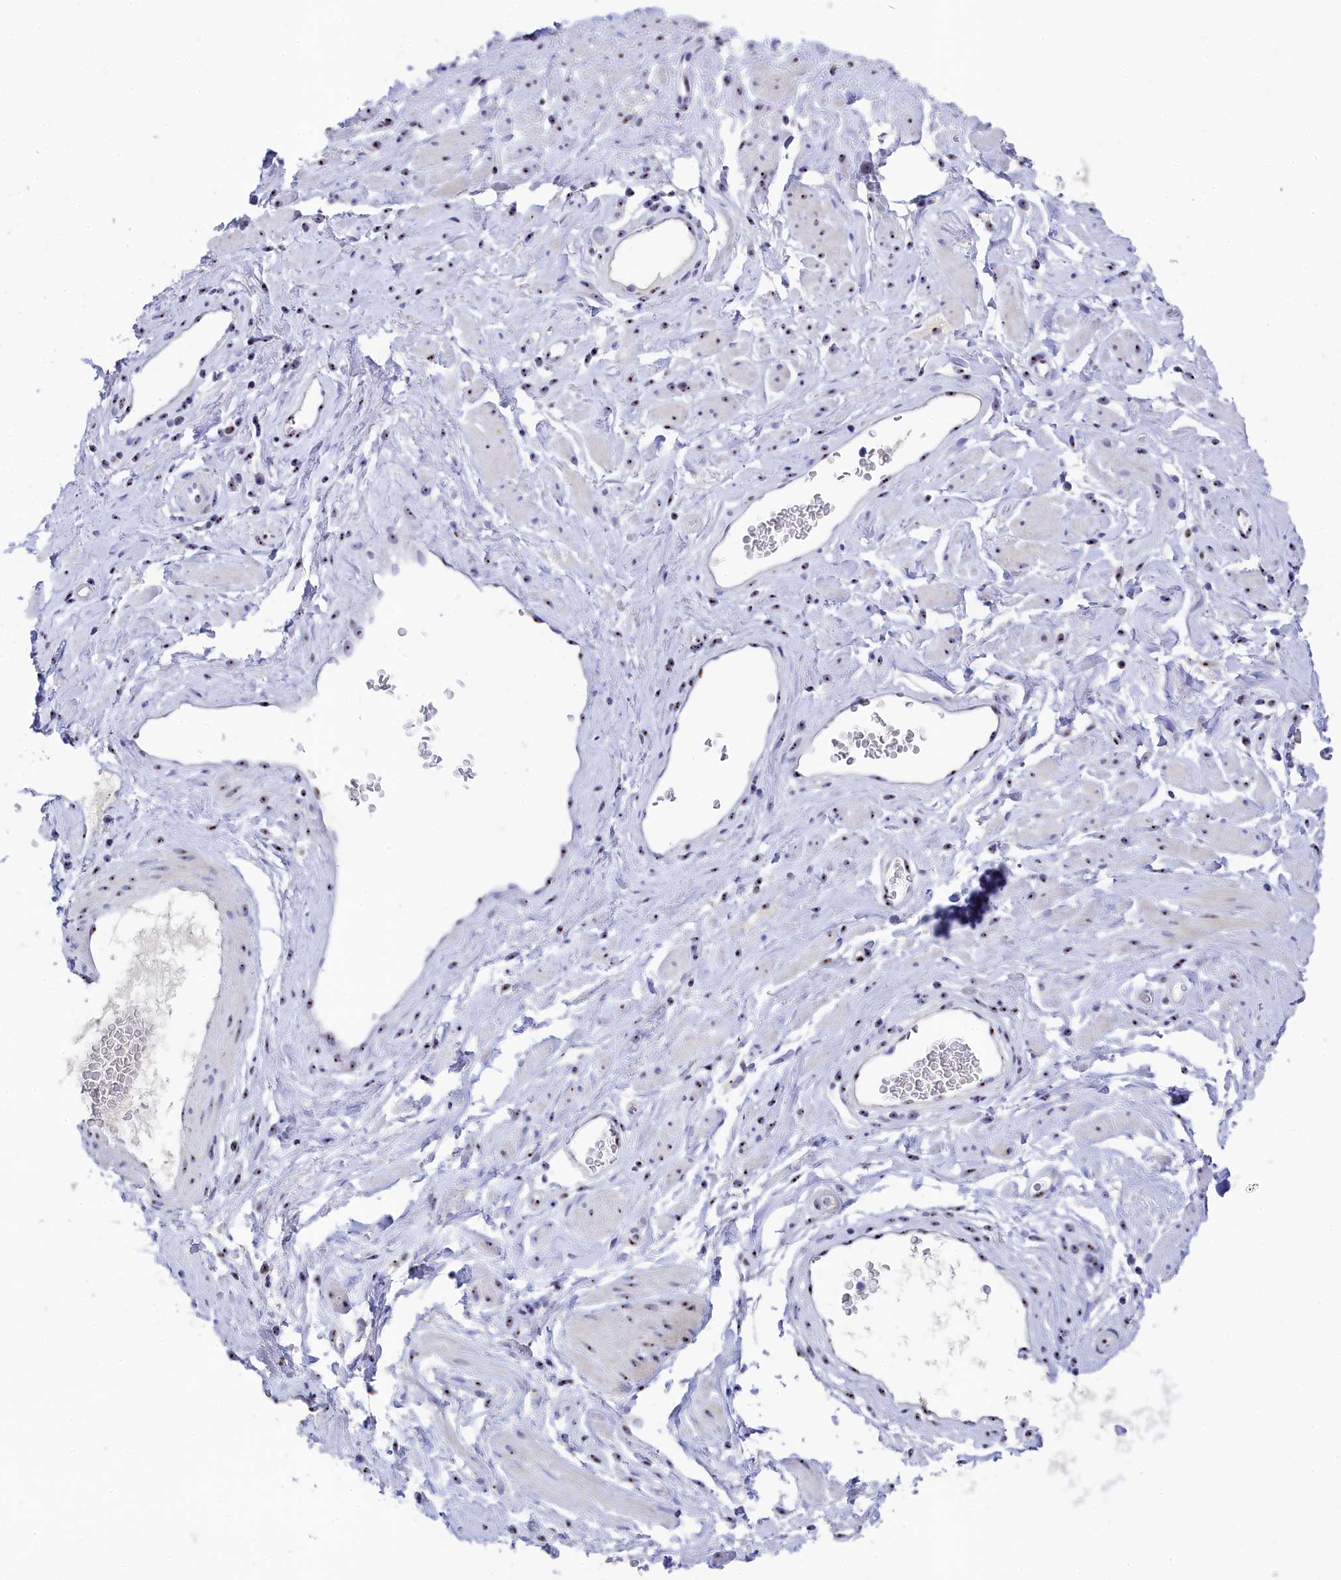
{"staining": {"intensity": "moderate", "quantity": ">75%", "location": "nuclear"}, "tissue": "adipose tissue", "cell_type": "Adipocytes", "image_type": "normal", "snomed": [{"axis": "morphology", "description": "Normal tissue, NOS"}, {"axis": "morphology", "description": "Adenocarcinoma, NOS"}, {"axis": "topography", "description": "Rectum"}, {"axis": "topography", "description": "Vagina"}, {"axis": "topography", "description": "Peripheral nerve tissue"}], "caption": "IHC photomicrograph of normal adipose tissue: human adipose tissue stained using immunohistochemistry reveals medium levels of moderate protein expression localized specifically in the nuclear of adipocytes, appearing as a nuclear brown color.", "gene": "RSL1D1", "patient": {"sex": "female", "age": 71}}